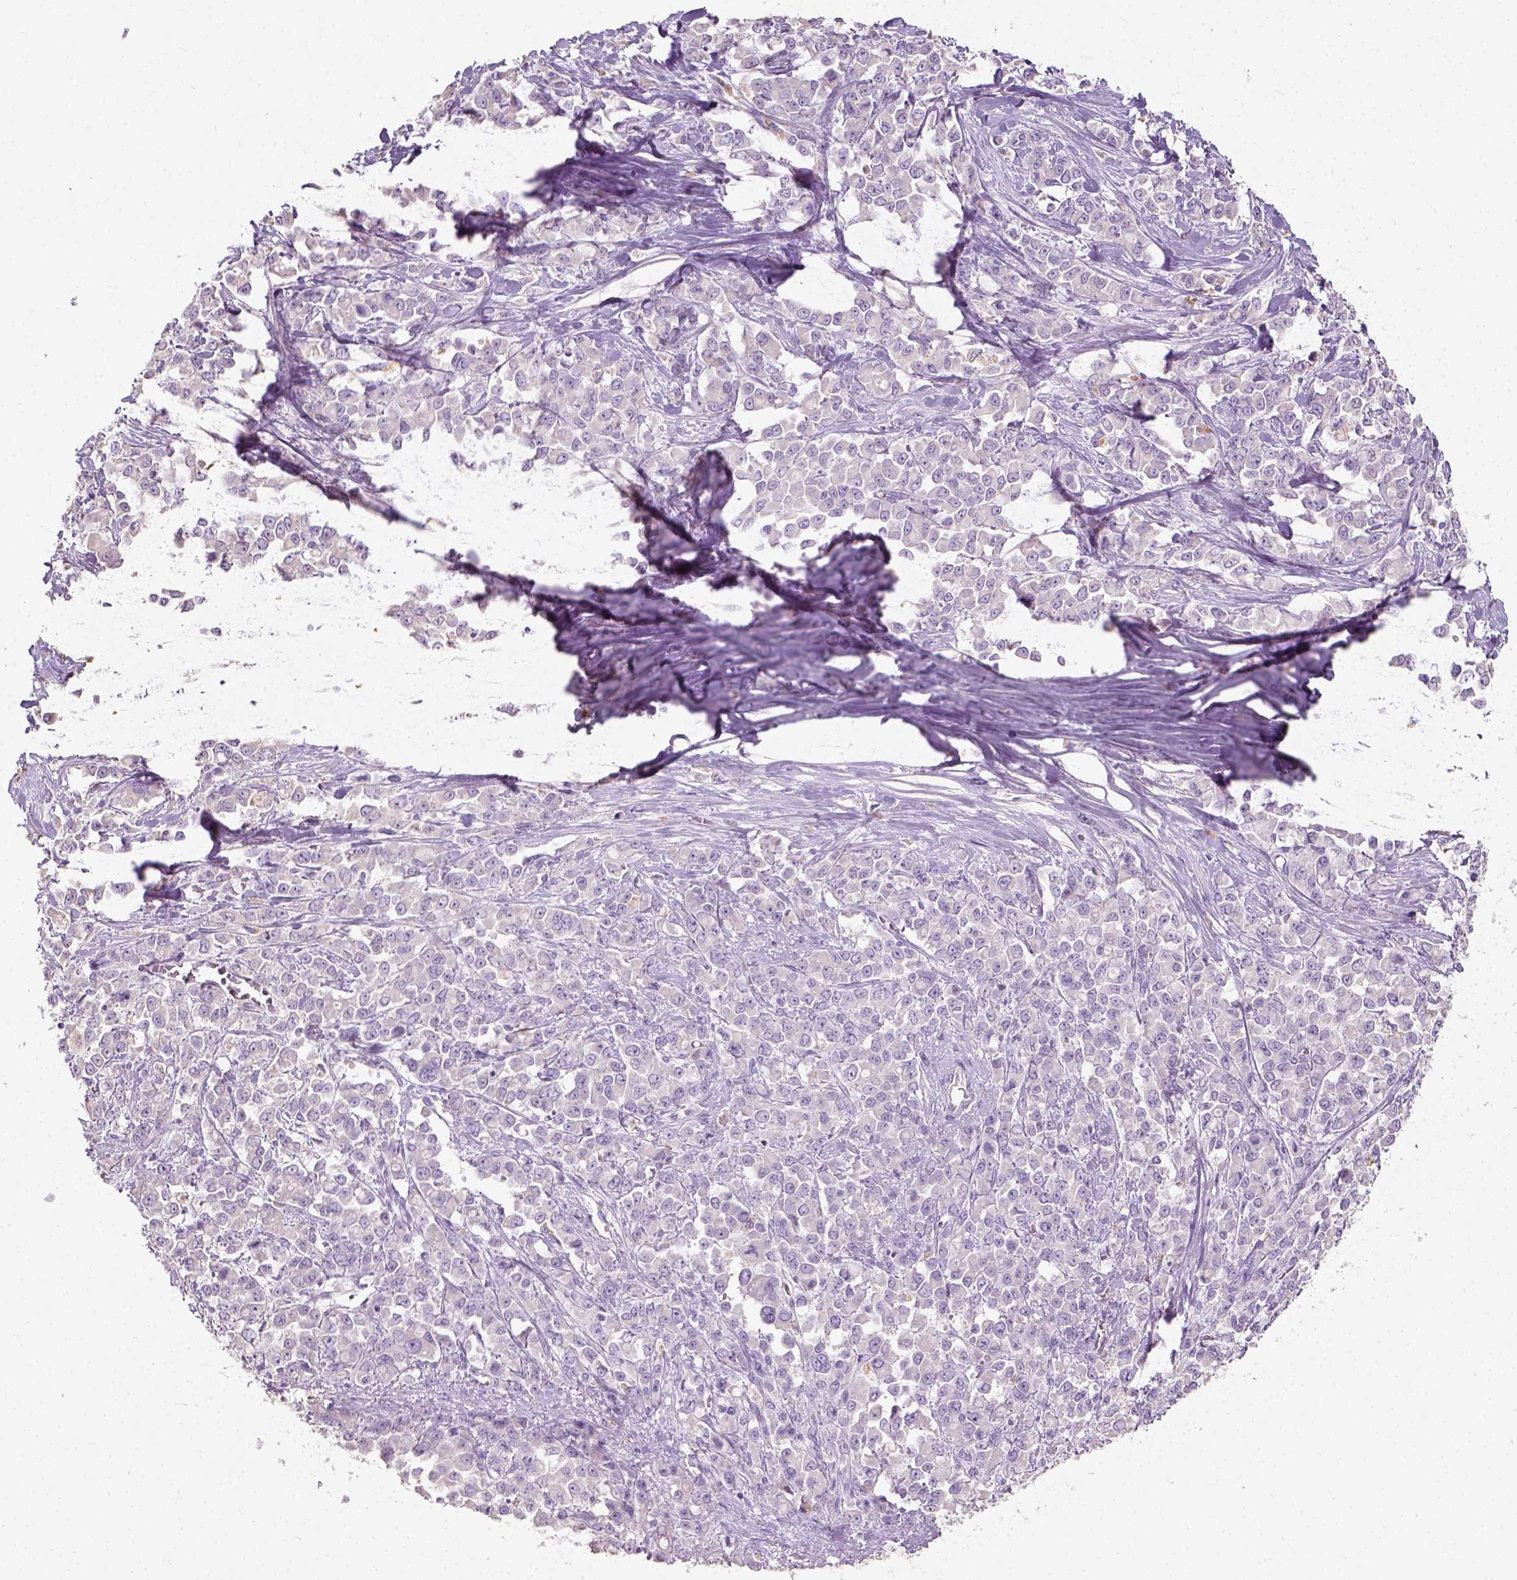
{"staining": {"intensity": "negative", "quantity": "none", "location": "none"}, "tissue": "stomach cancer", "cell_type": "Tumor cells", "image_type": "cancer", "snomed": [{"axis": "morphology", "description": "Adenocarcinoma, NOS"}, {"axis": "topography", "description": "Stomach"}], "caption": "This micrograph is of stomach cancer (adenocarcinoma) stained with IHC to label a protein in brown with the nuclei are counter-stained blue. There is no expression in tumor cells. (Stains: DAB (3,3'-diaminobenzidine) immunohistochemistry (IHC) with hematoxylin counter stain, Microscopy: brightfield microscopy at high magnification).", "gene": "DHCR24", "patient": {"sex": "female", "age": 76}}